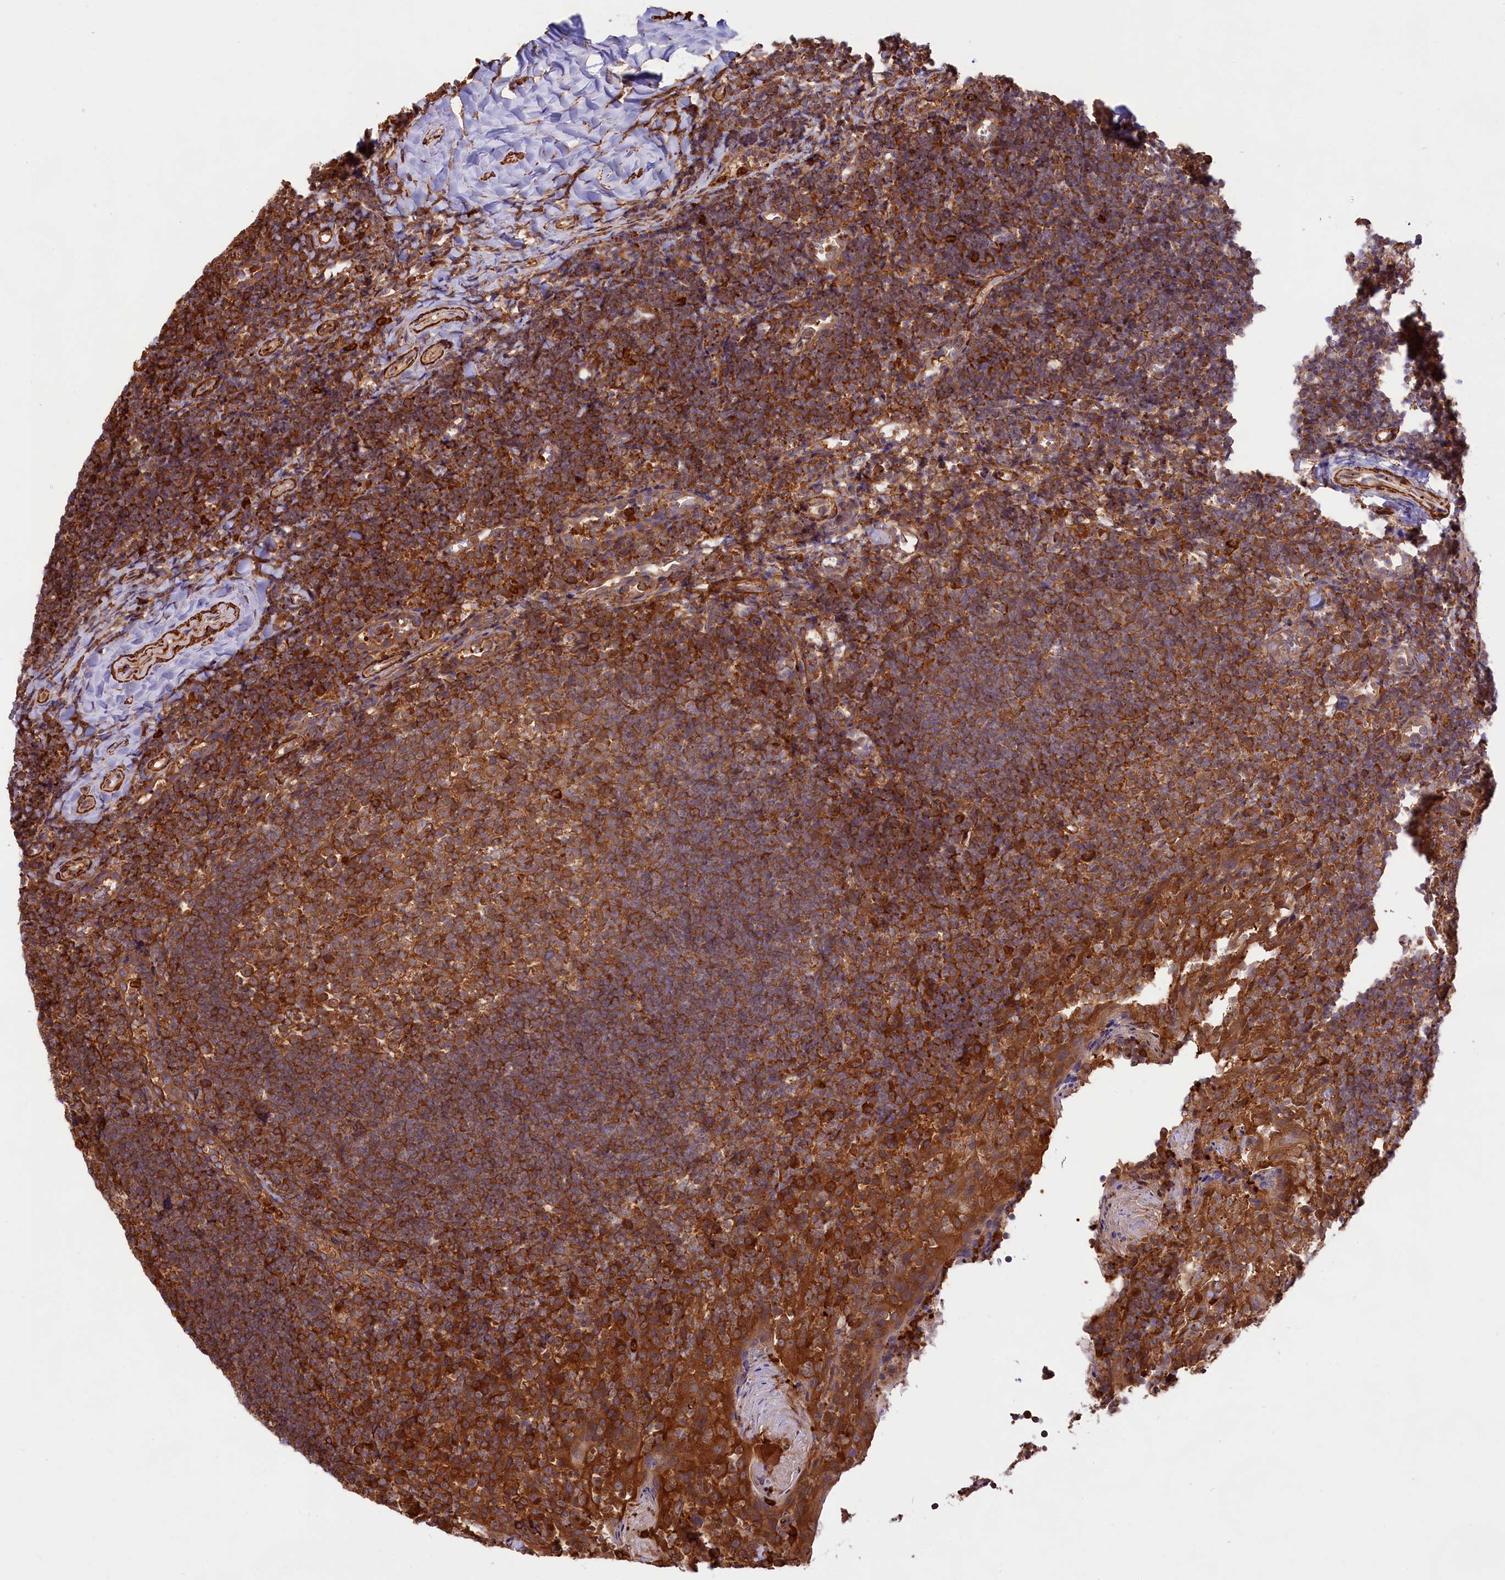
{"staining": {"intensity": "strong", "quantity": ">75%", "location": "cytoplasmic/membranous"}, "tissue": "tonsil", "cell_type": "Germinal center cells", "image_type": "normal", "snomed": [{"axis": "morphology", "description": "Normal tissue, NOS"}, {"axis": "topography", "description": "Tonsil"}], "caption": "This is a photomicrograph of immunohistochemistry staining of unremarkable tonsil, which shows strong expression in the cytoplasmic/membranous of germinal center cells.", "gene": "GYS1", "patient": {"sex": "female", "age": 10}}